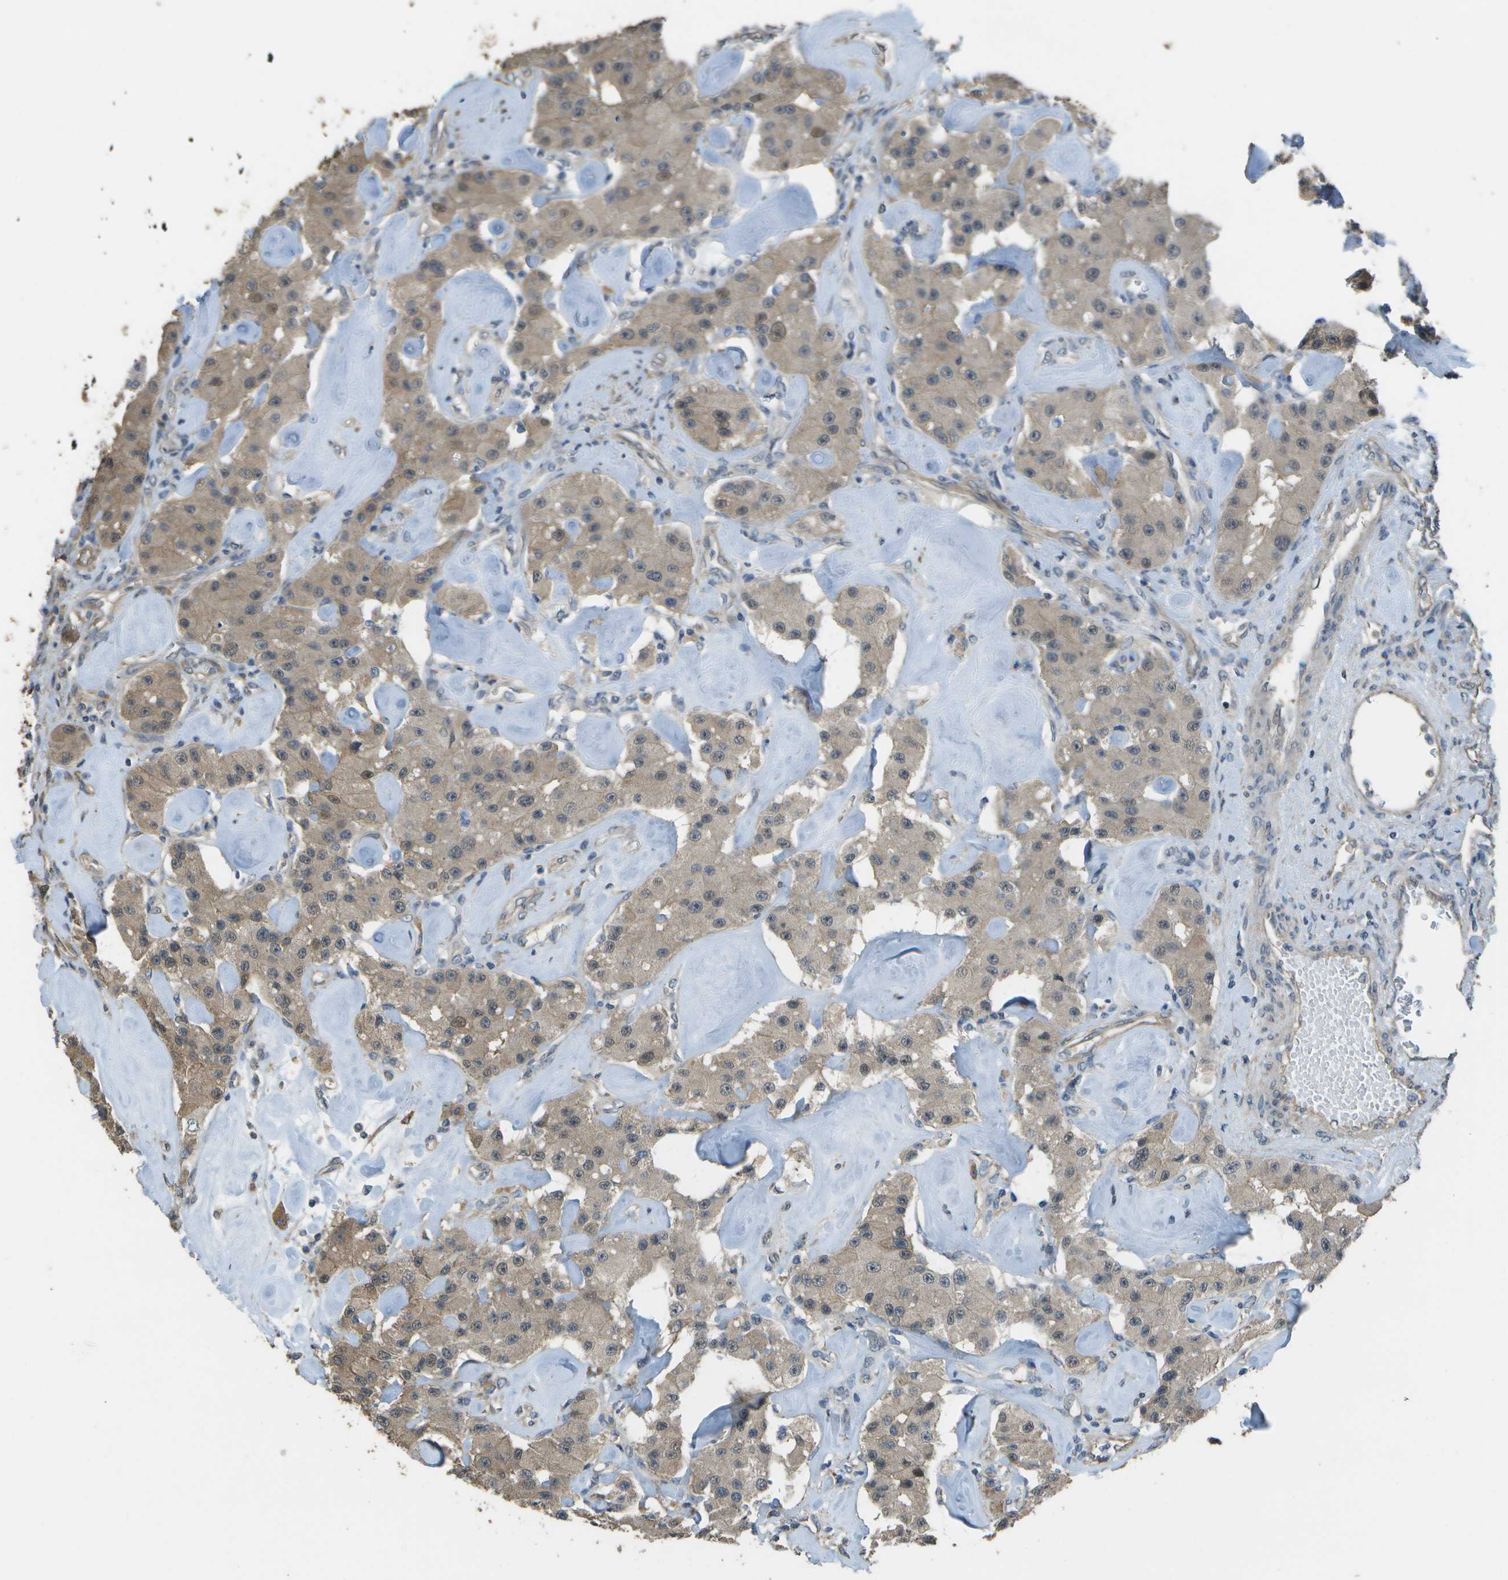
{"staining": {"intensity": "weak", "quantity": ">75%", "location": "cytoplasmic/membranous"}, "tissue": "carcinoid", "cell_type": "Tumor cells", "image_type": "cancer", "snomed": [{"axis": "morphology", "description": "Carcinoid, malignant, NOS"}, {"axis": "topography", "description": "Pancreas"}], "caption": "Brown immunohistochemical staining in human malignant carcinoid displays weak cytoplasmic/membranous staining in approximately >75% of tumor cells. (DAB (3,3'-diaminobenzidine) = brown stain, brightfield microscopy at high magnification).", "gene": "CLNS1A", "patient": {"sex": "male", "age": 41}}